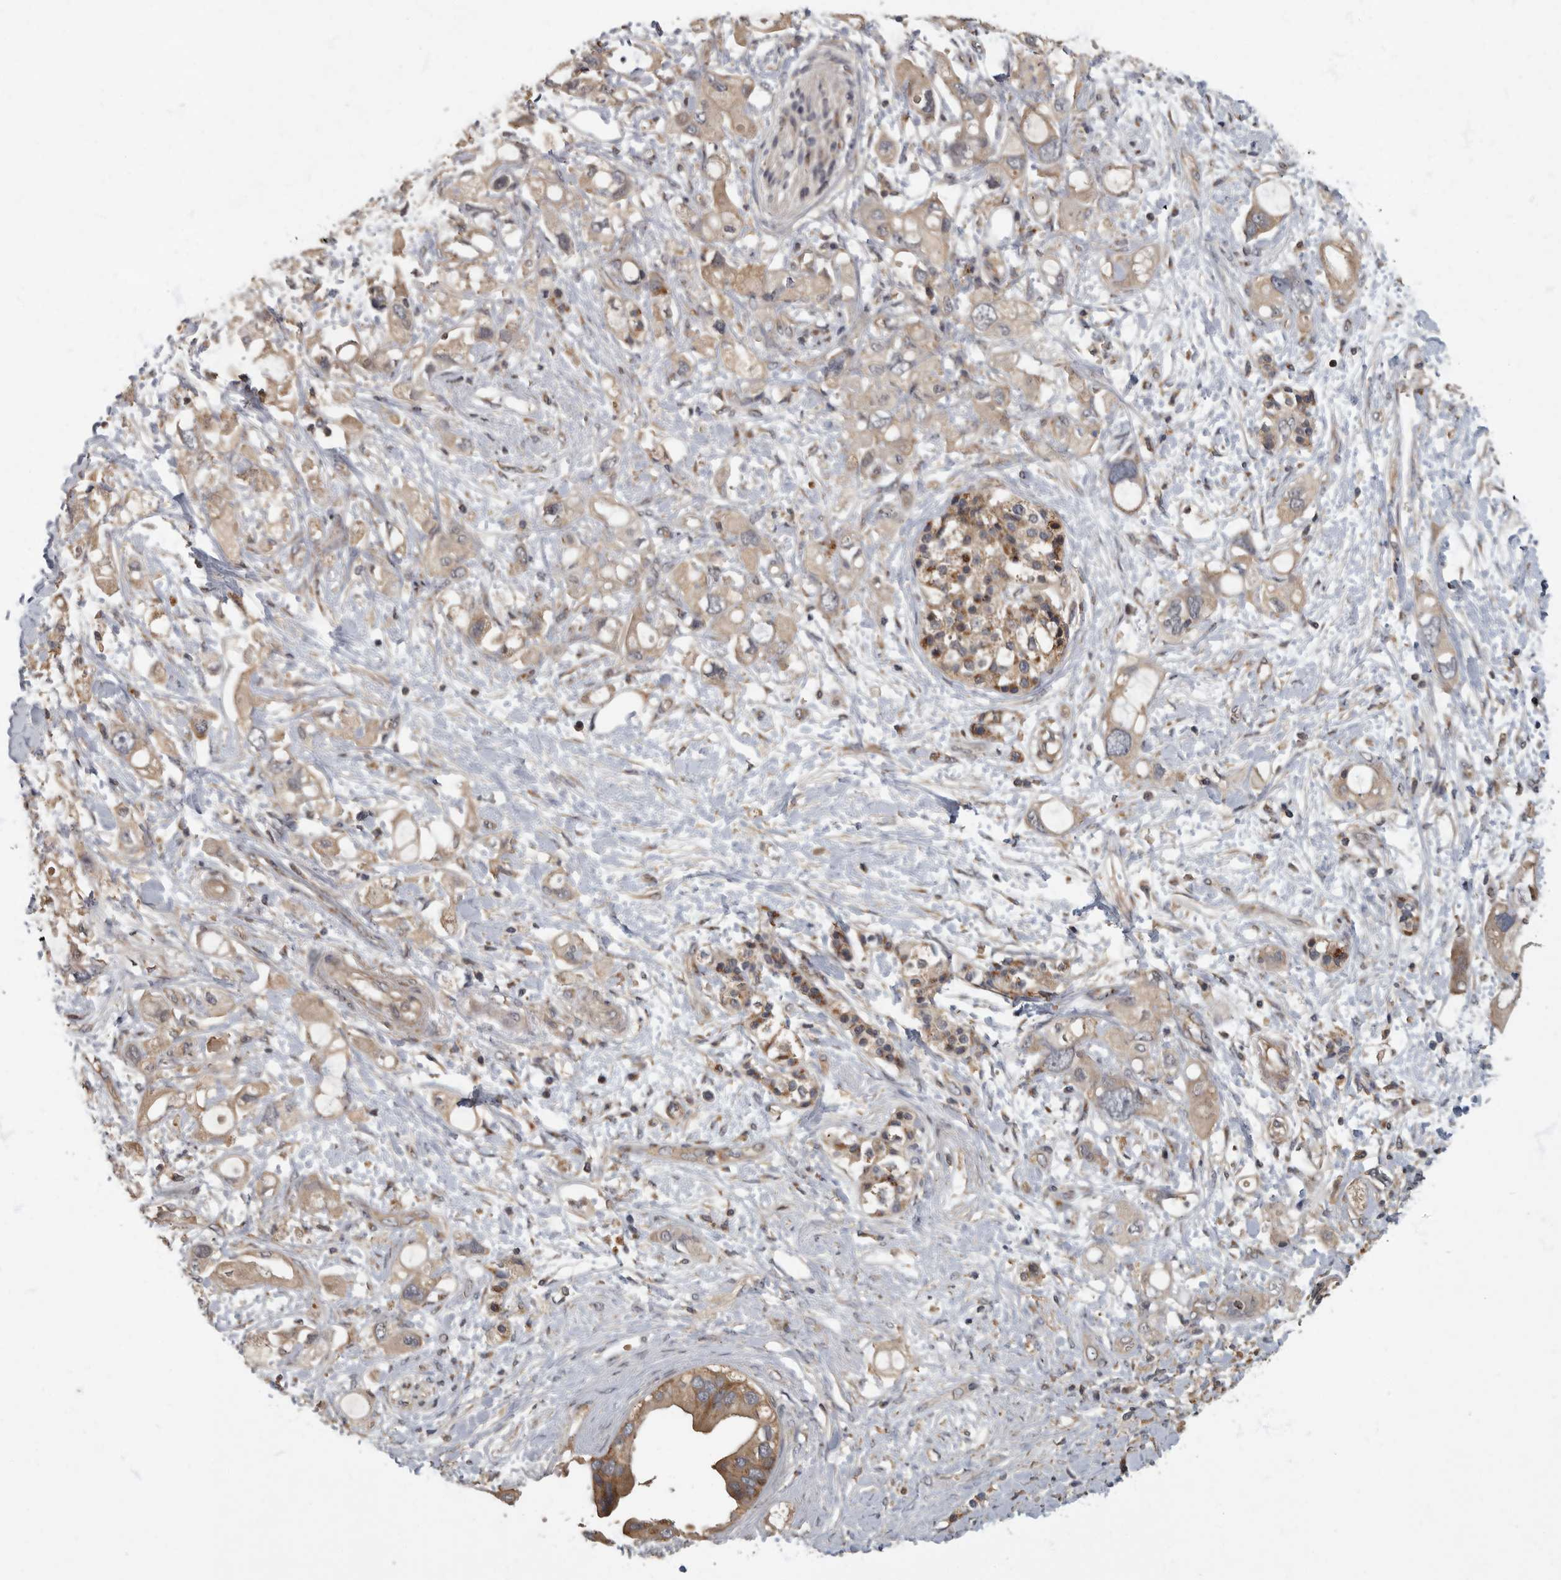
{"staining": {"intensity": "weak", "quantity": ">75%", "location": "cytoplasmic/membranous"}, "tissue": "pancreatic cancer", "cell_type": "Tumor cells", "image_type": "cancer", "snomed": [{"axis": "morphology", "description": "Adenocarcinoma, NOS"}, {"axis": "topography", "description": "Pancreas"}], "caption": "Immunohistochemistry photomicrograph of adenocarcinoma (pancreatic) stained for a protein (brown), which shows low levels of weak cytoplasmic/membranous positivity in approximately >75% of tumor cells.", "gene": "IQCK", "patient": {"sex": "female", "age": 56}}